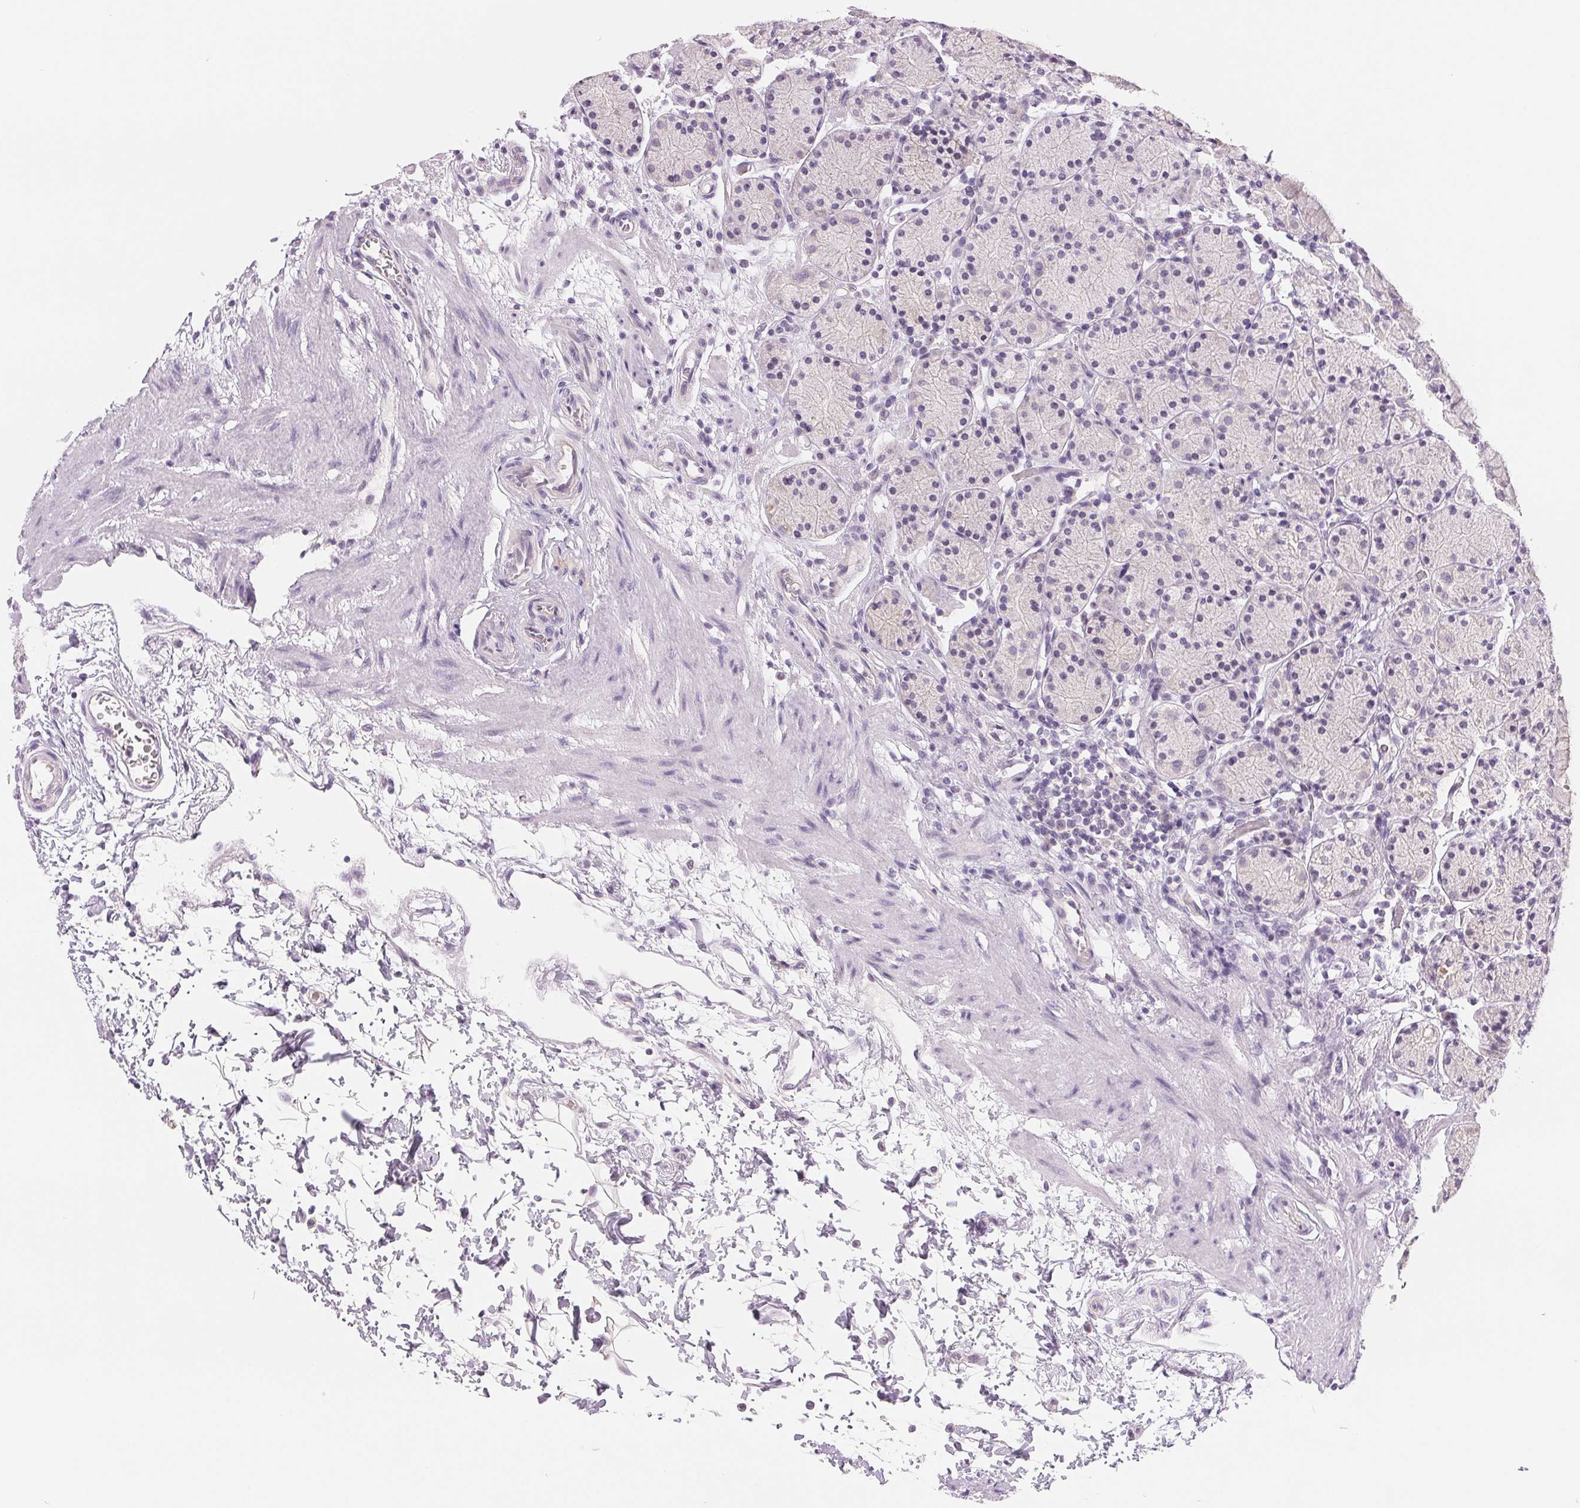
{"staining": {"intensity": "negative", "quantity": "none", "location": "none"}, "tissue": "stomach", "cell_type": "Glandular cells", "image_type": "normal", "snomed": [{"axis": "morphology", "description": "Normal tissue, NOS"}, {"axis": "topography", "description": "Stomach, upper"}, {"axis": "topography", "description": "Stomach"}], "caption": "IHC image of normal stomach: human stomach stained with DAB (3,3'-diaminobenzidine) demonstrates no significant protein positivity in glandular cells.", "gene": "CCDC168", "patient": {"sex": "male", "age": 62}}